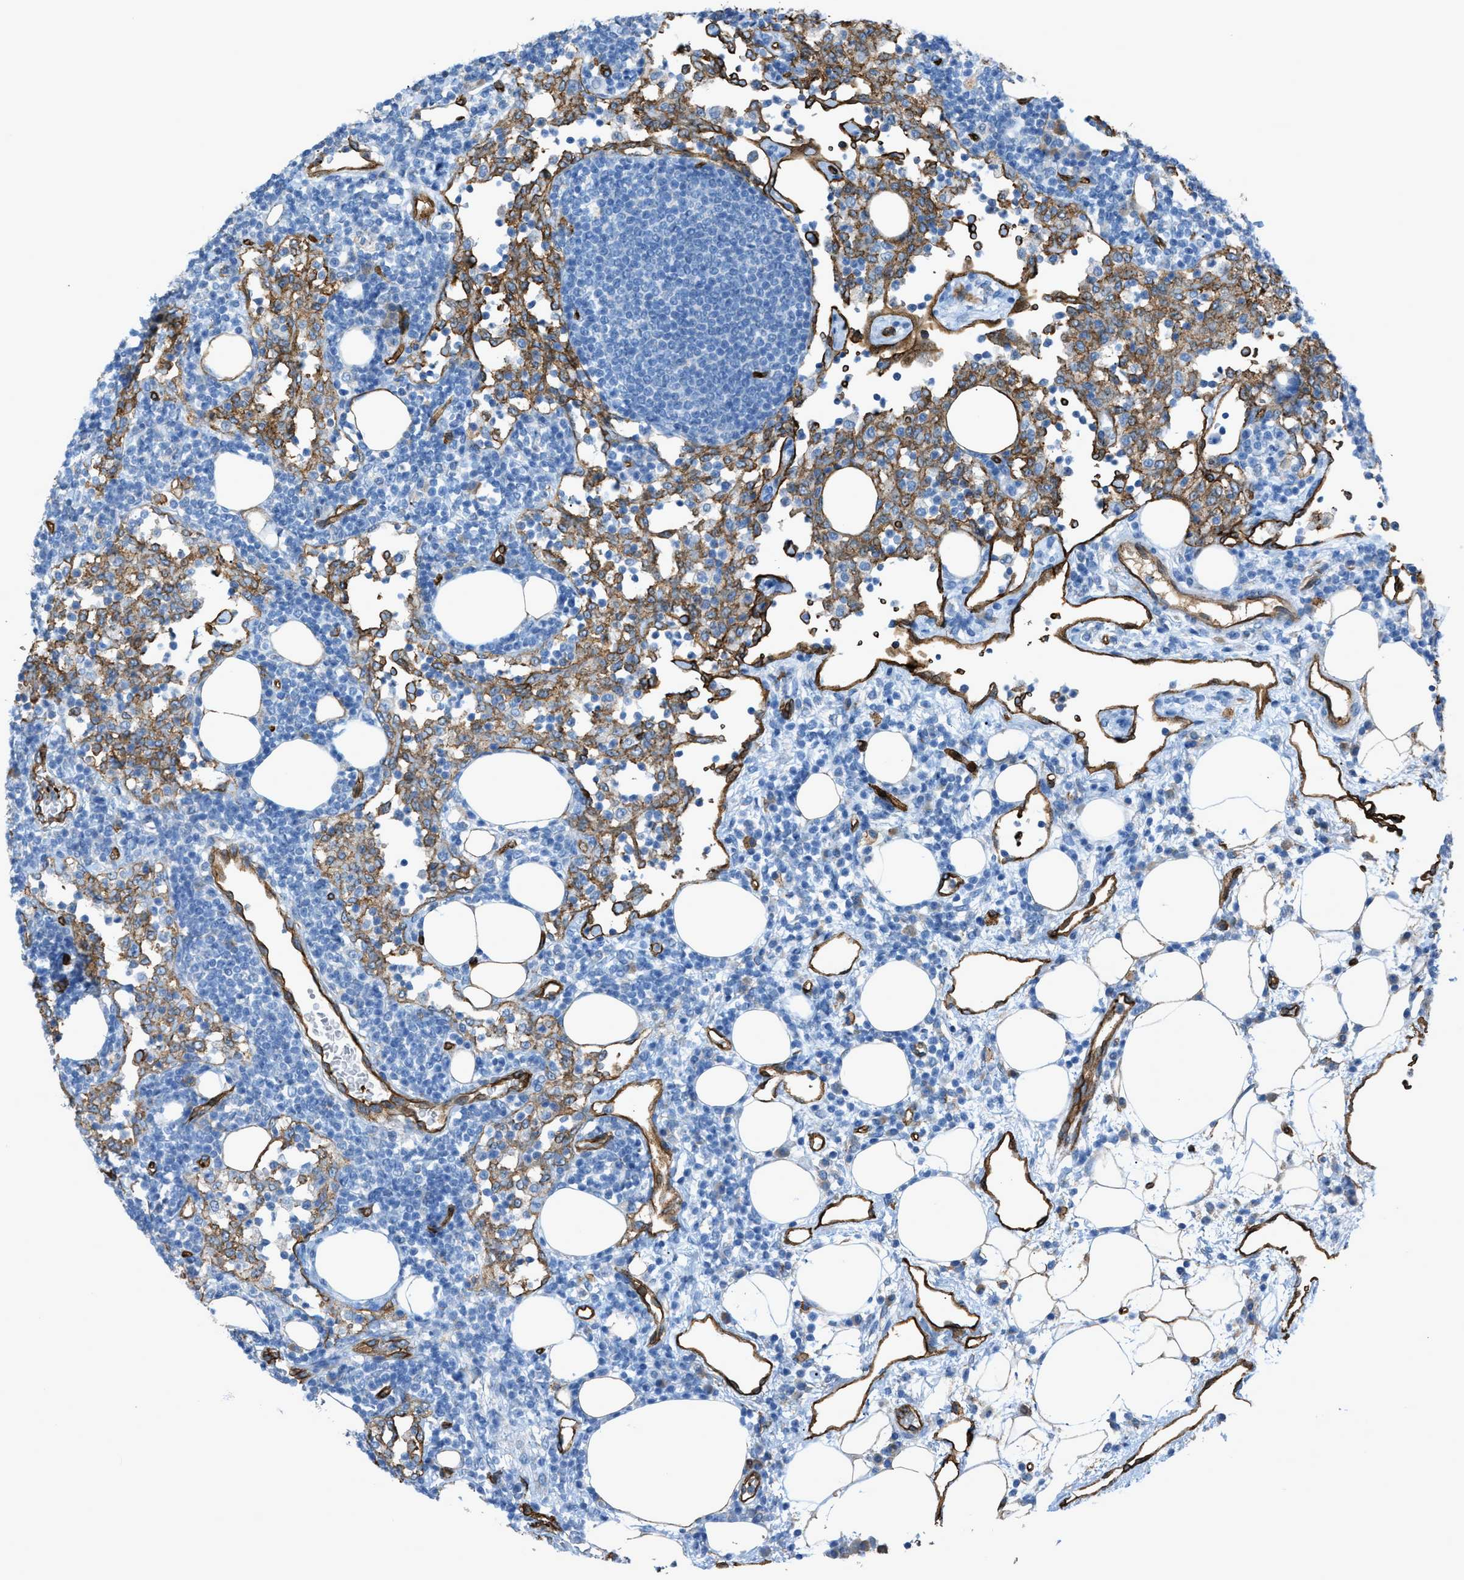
{"staining": {"intensity": "negative", "quantity": "none", "location": "none"}, "tissue": "lymph node", "cell_type": "Germinal center cells", "image_type": "normal", "snomed": [{"axis": "morphology", "description": "Normal tissue, NOS"}, {"axis": "morphology", "description": "Carcinoid, malignant, NOS"}, {"axis": "topography", "description": "Lymph node"}], "caption": "A photomicrograph of lymph node stained for a protein shows no brown staining in germinal center cells. (DAB (3,3'-diaminobenzidine) immunohistochemistry (IHC) with hematoxylin counter stain).", "gene": "SLC22A15", "patient": {"sex": "male", "age": 47}}